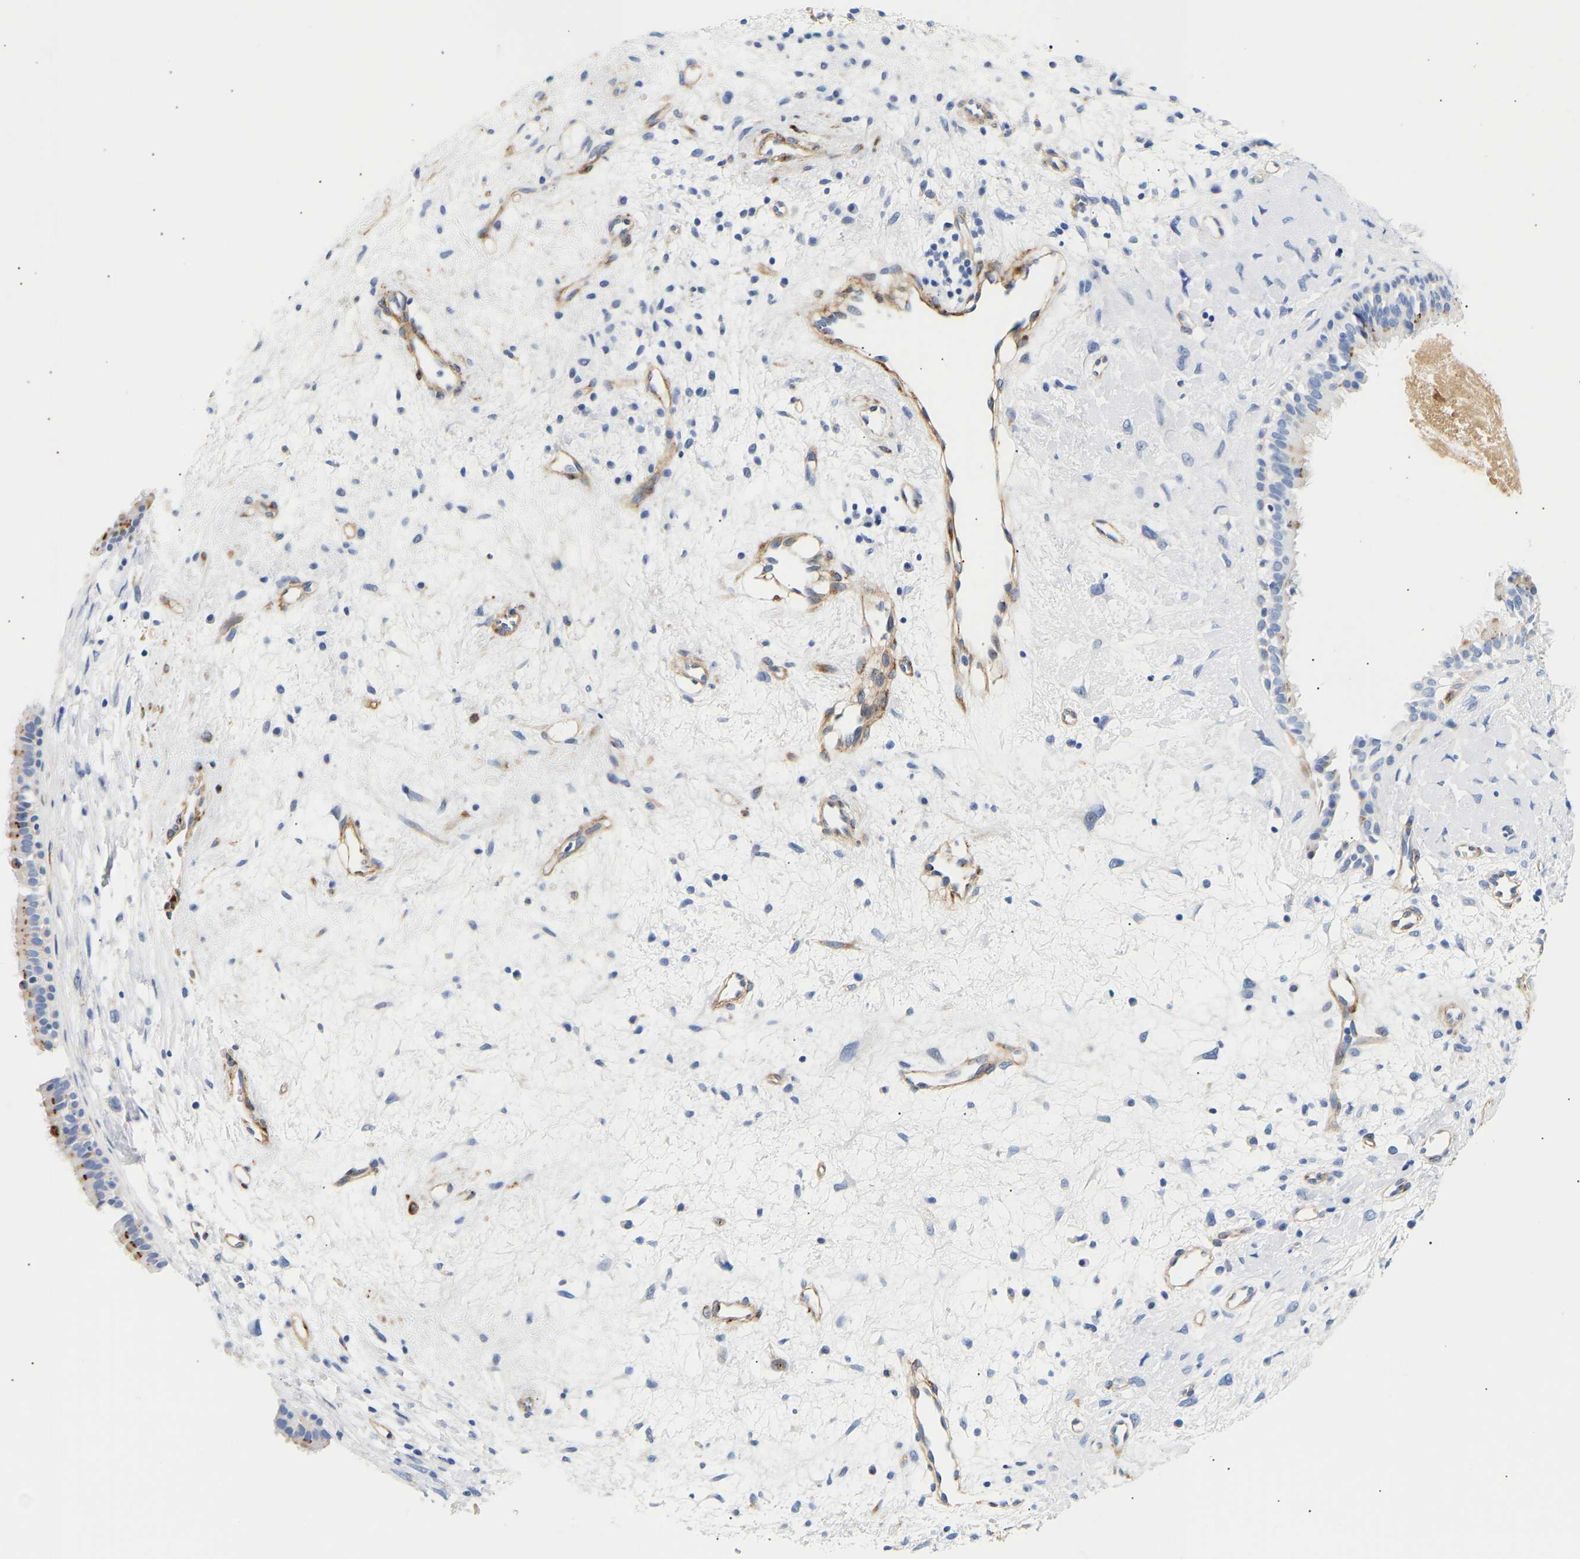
{"staining": {"intensity": "moderate", "quantity": "<25%", "location": "cytoplasmic/membranous"}, "tissue": "nasopharynx", "cell_type": "Respiratory epithelial cells", "image_type": "normal", "snomed": [{"axis": "morphology", "description": "Normal tissue, NOS"}, {"axis": "topography", "description": "Nasopharynx"}], "caption": "Nasopharynx stained with immunohistochemistry (IHC) reveals moderate cytoplasmic/membranous staining in about <25% of respiratory epithelial cells. (brown staining indicates protein expression, while blue staining denotes nuclei).", "gene": "IGFBP7", "patient": {"sex": "male", "age": 22}}